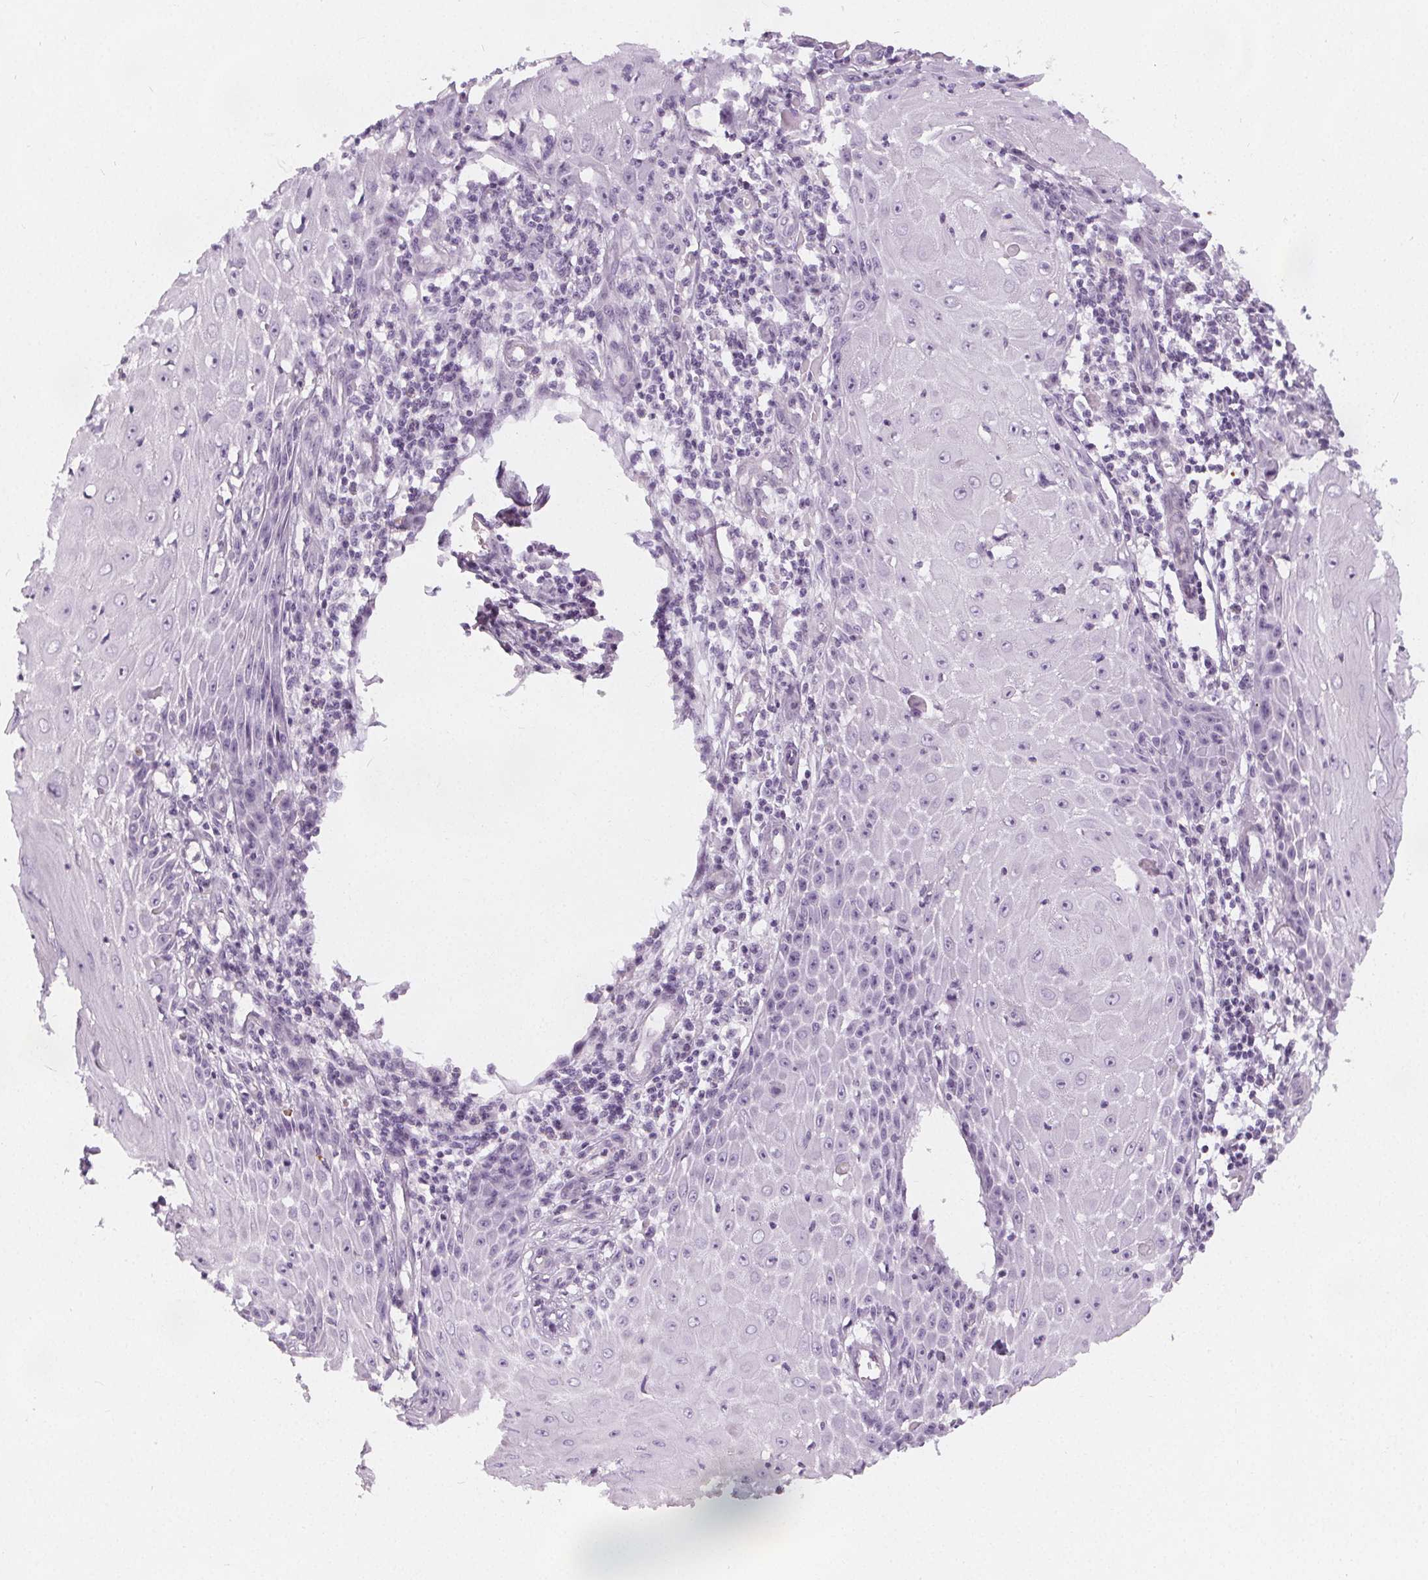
{"staining": {"intensity": "negative", "quantity": "none", "location": "none"}, "tissue": "skin cancer", "cell_type": "Tumor cells", "image_type": "cancer", "snomed": [{"axis": "morphology", "description": "Squamous cell carcinoma, NOS"}, {"axis": "topography", "description": "Skin"}], "caption": "Immunohistochemistry (IHC) photomicrograph of human skin cancer (squamous cell carcinoma) stained for a protein (brown), which exhibits no expression in tumor cells.", "gene": "SLC5A12", "patient": {"sex": "female", "age": 73}}